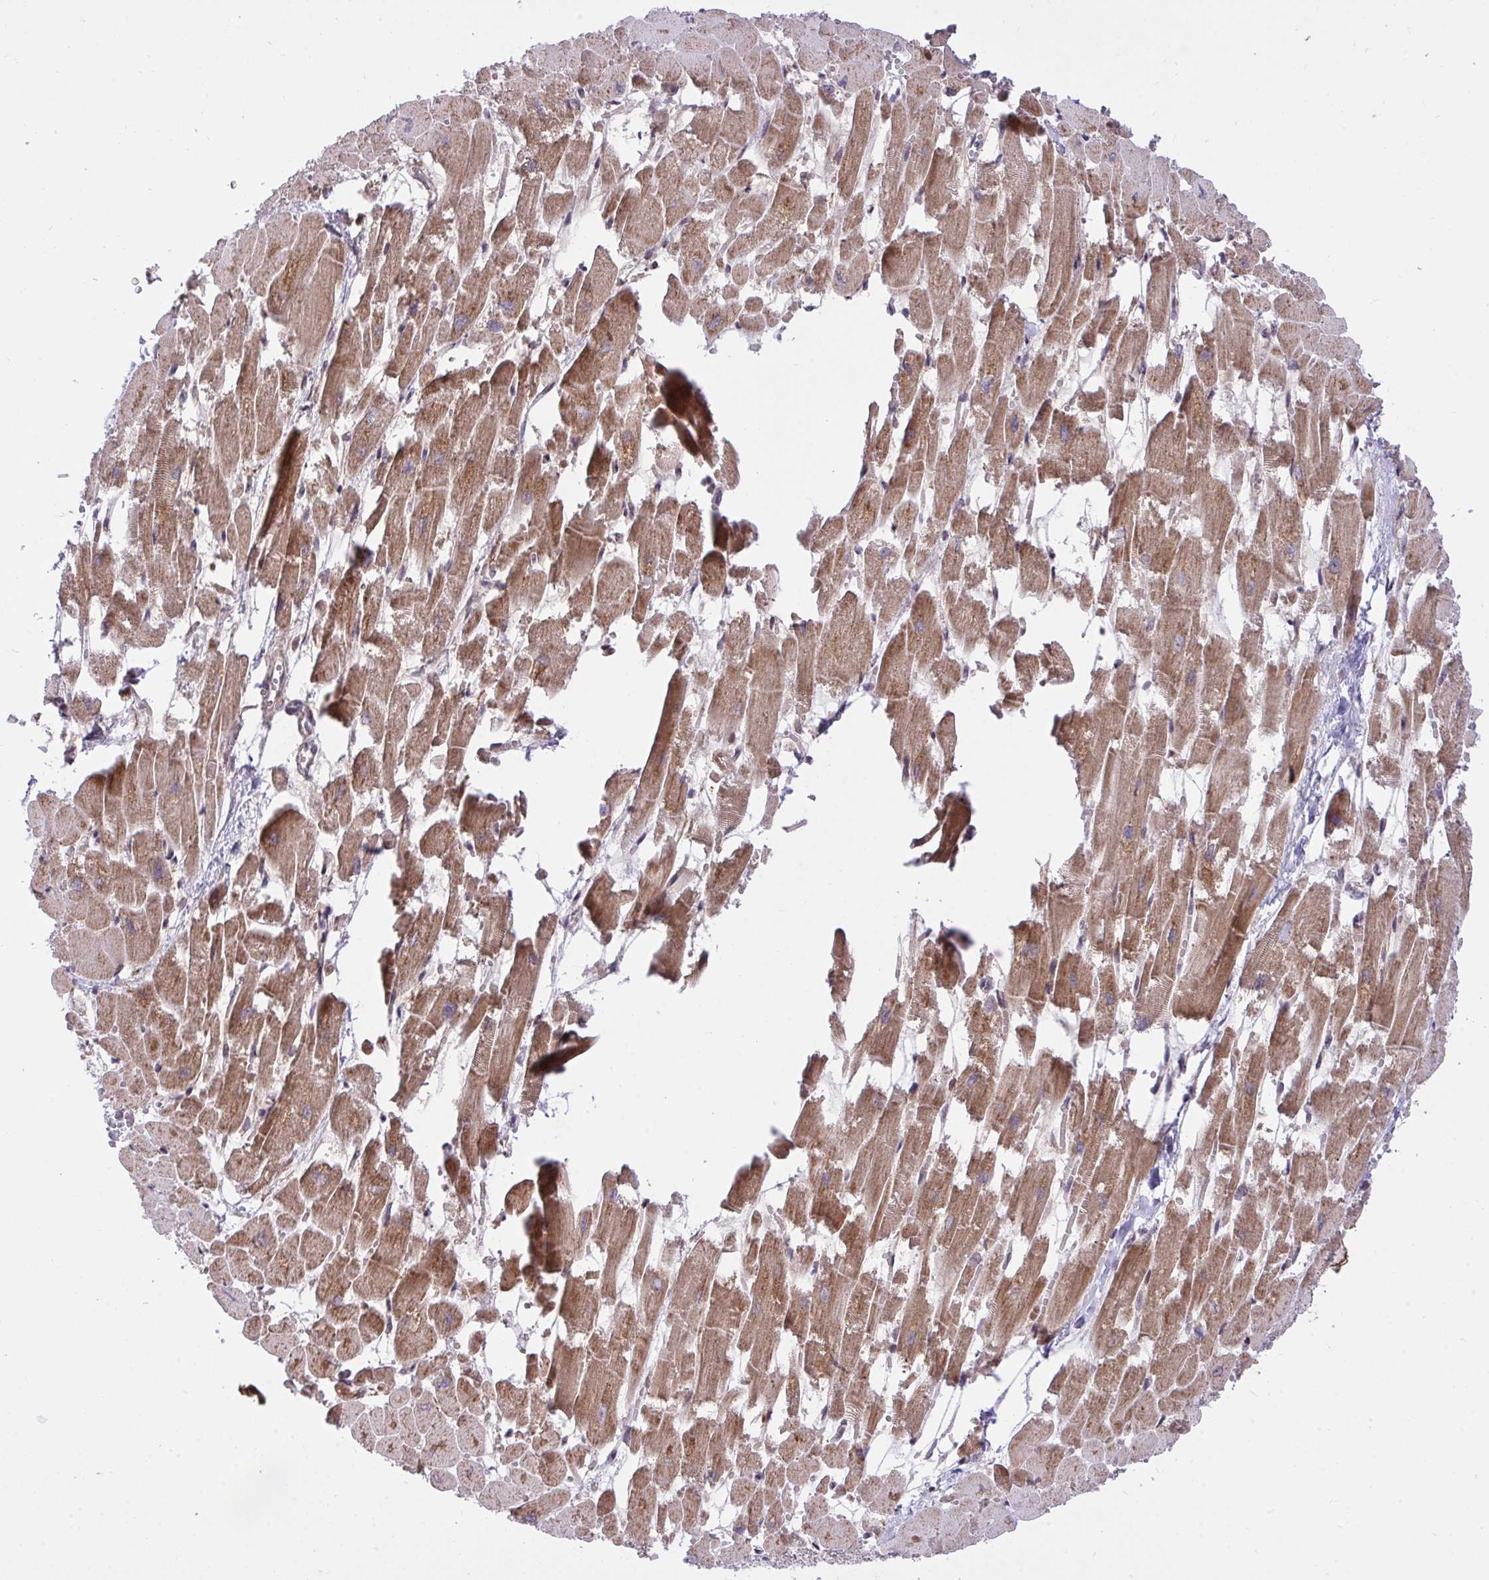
{"staining": {"intensity": "moderate", "quantity": ">75%", "location": "cytoplasmic/membranous"}, "tissue": "heart muscle", "cell_type": "Cardiomyocytes", "image_type": "normal", "snomed": [{"axis": "morphology", "description": "Normal tissue, NOS"}, {"axis": "topography", "description": "Heart"}], "caption": "Immunohistochemistry of benign human heart muscle reveals medium levels of moderate cytoplasmic/membranous positivity in approximately >75% of cardiomyocytes.", "gene": "ERI1", "patient": {"sex": "female", "age": 52}}